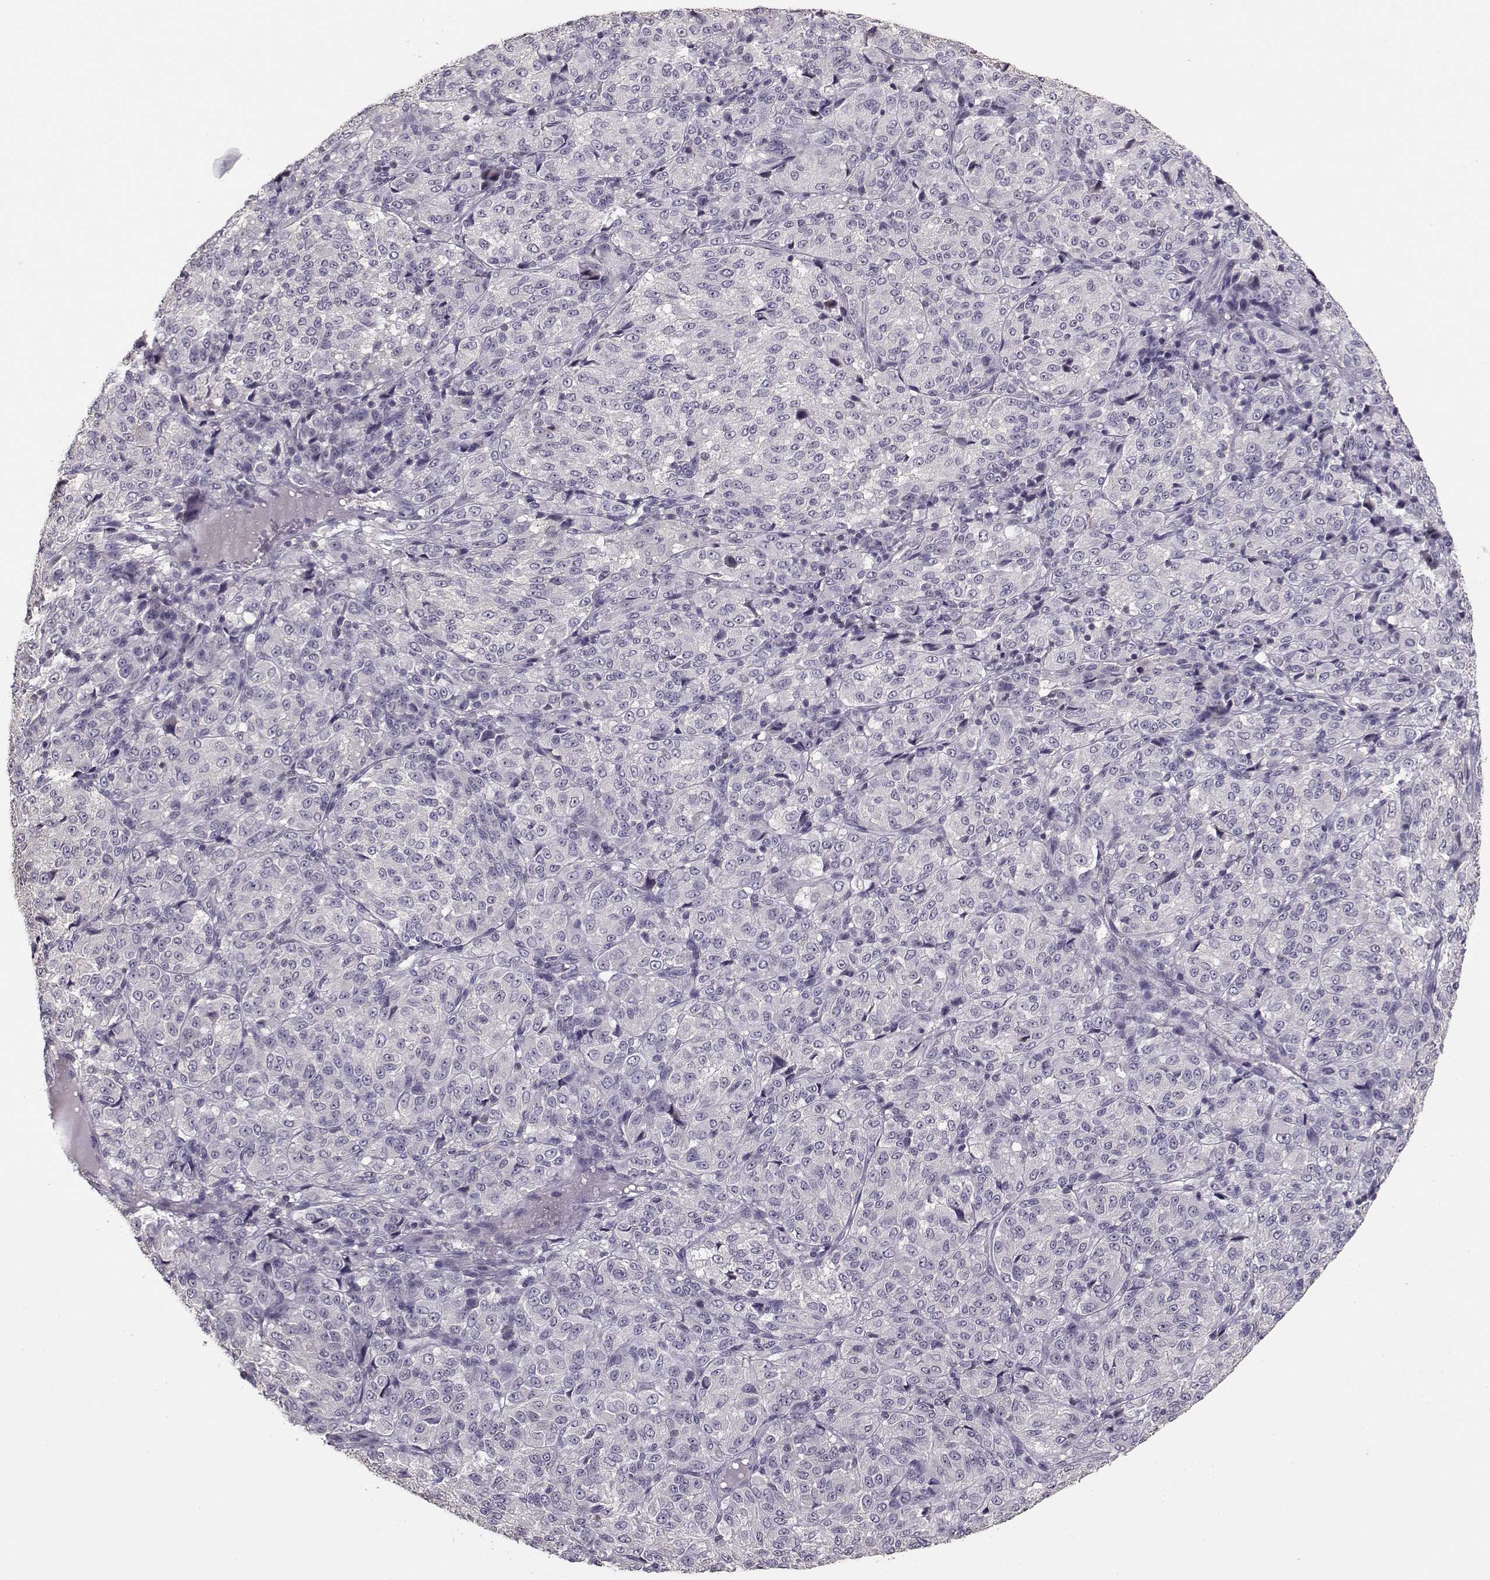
{"staining": {"intensity": "negative", "quantity": "none", "location": "none"}, "tissue": "melanoma", "cell_type": "Tumor cells", "image_type": "cancer", "snomed": [{"axis": "morphology", "description": "Malignant melanoma, Metastatic site"}, {"axis": "topography", "description": "Brain"}], "caption": "Immunohistochemistry (IHC) image of neoplastic tissue: human malignant melanoma (metastatic site) stained with DAB (3,3'-diaminobenzidine) shows no significant protein positivity in tumor cells.", "gene": "UROC1", "patient": {"sex": "female", "age": 56}}